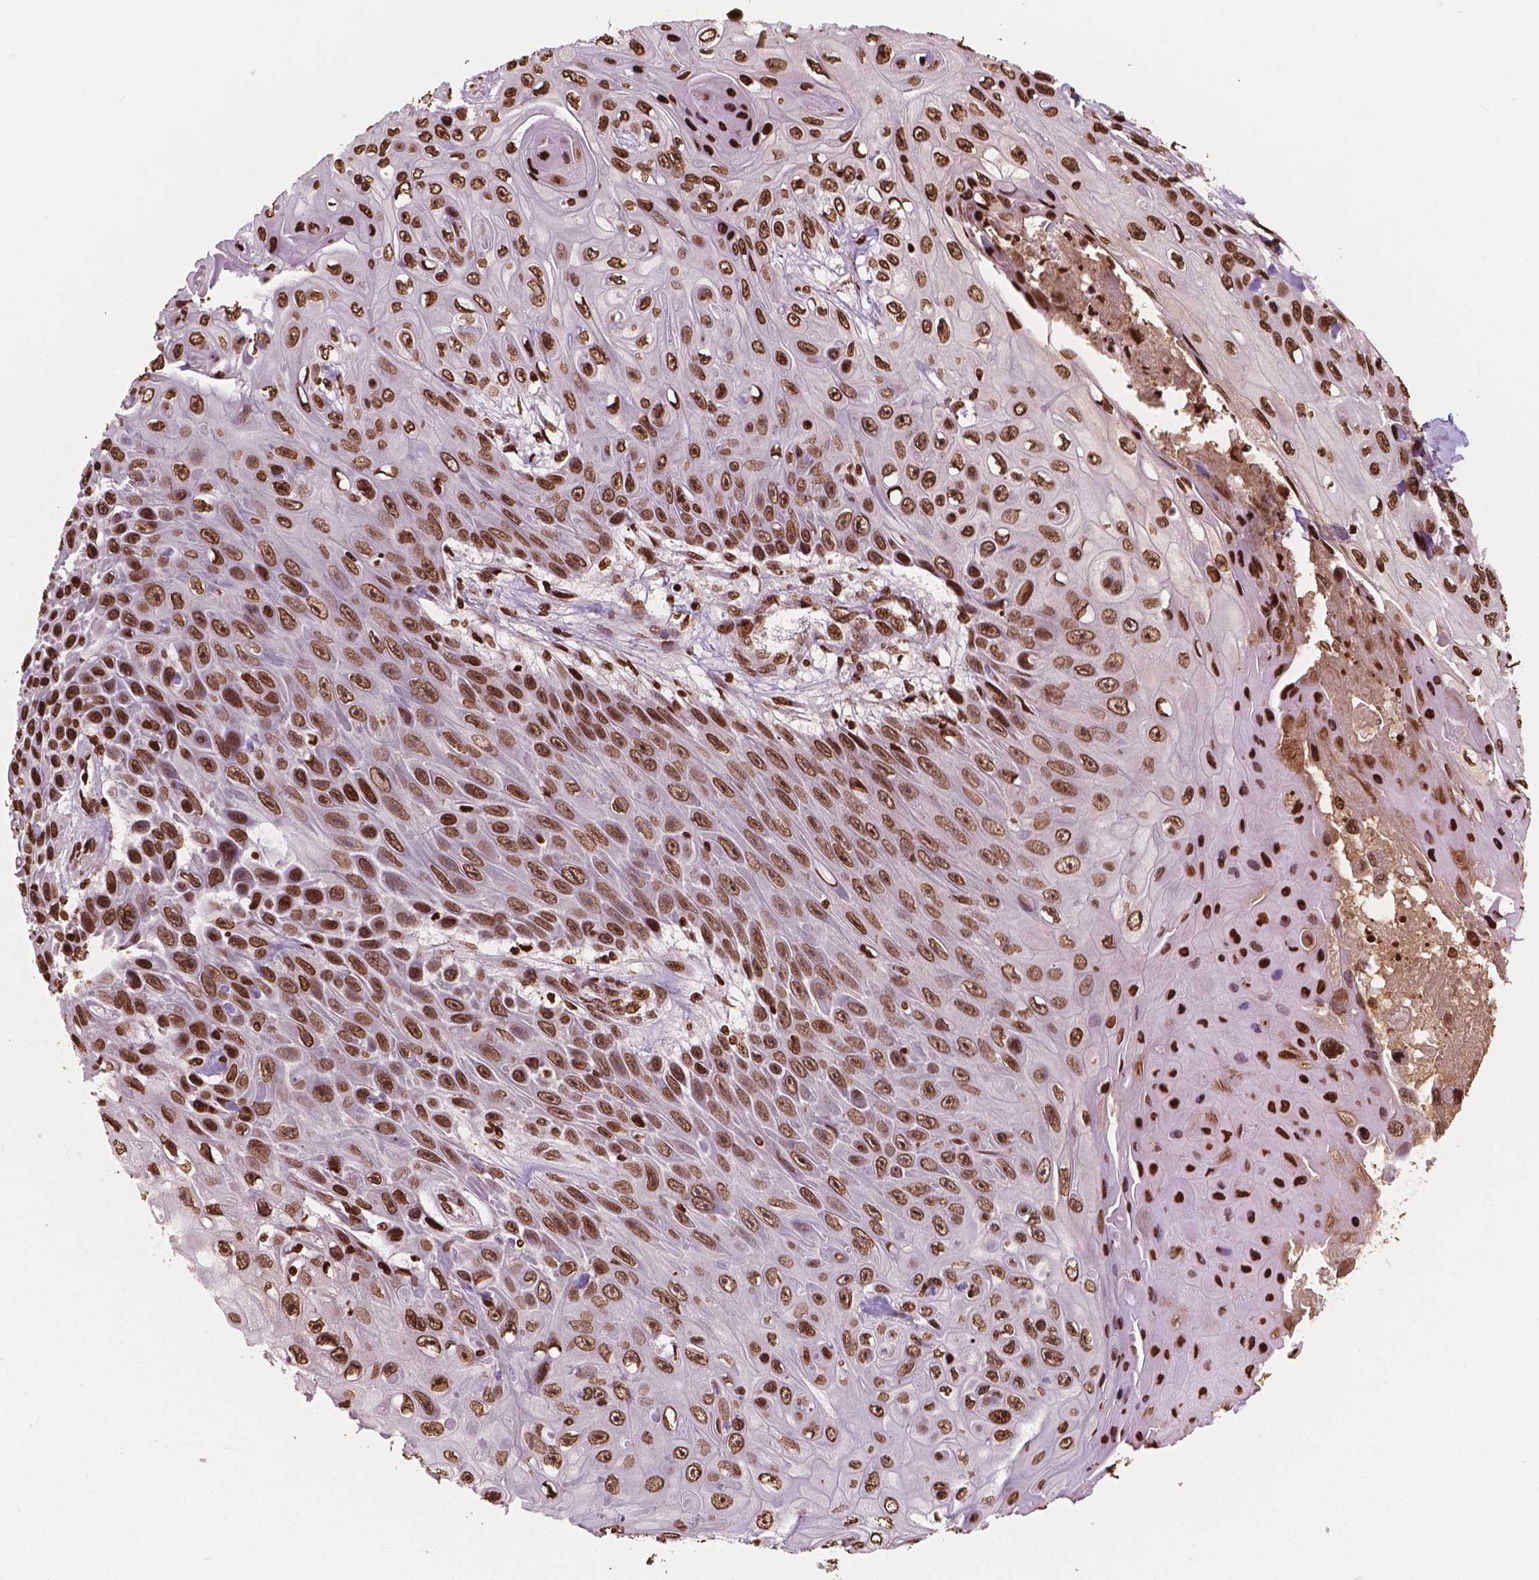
{"staining": {"intensity": "strong", "quantity": ">75%", "location": "nuclear"}, "tissue": "skin cancer", "cell_type": "Tumor cells", "image_type": "cancer", "snomed": [{"axis": "morphology", "description": "Squamous cell carcinoma, NOS"}, {"axis": "topography", "description": "Skin"}], "caption": "Immunohistochemistry (IHC) (DAB (3,3'-diaminobenzidine)) staining of human skin cancer demonstrates strong nuclear protein positivity in about >75% of tumor cells.", "gene": "H3C7", "patient": {"sex": "male", "age": 82}}